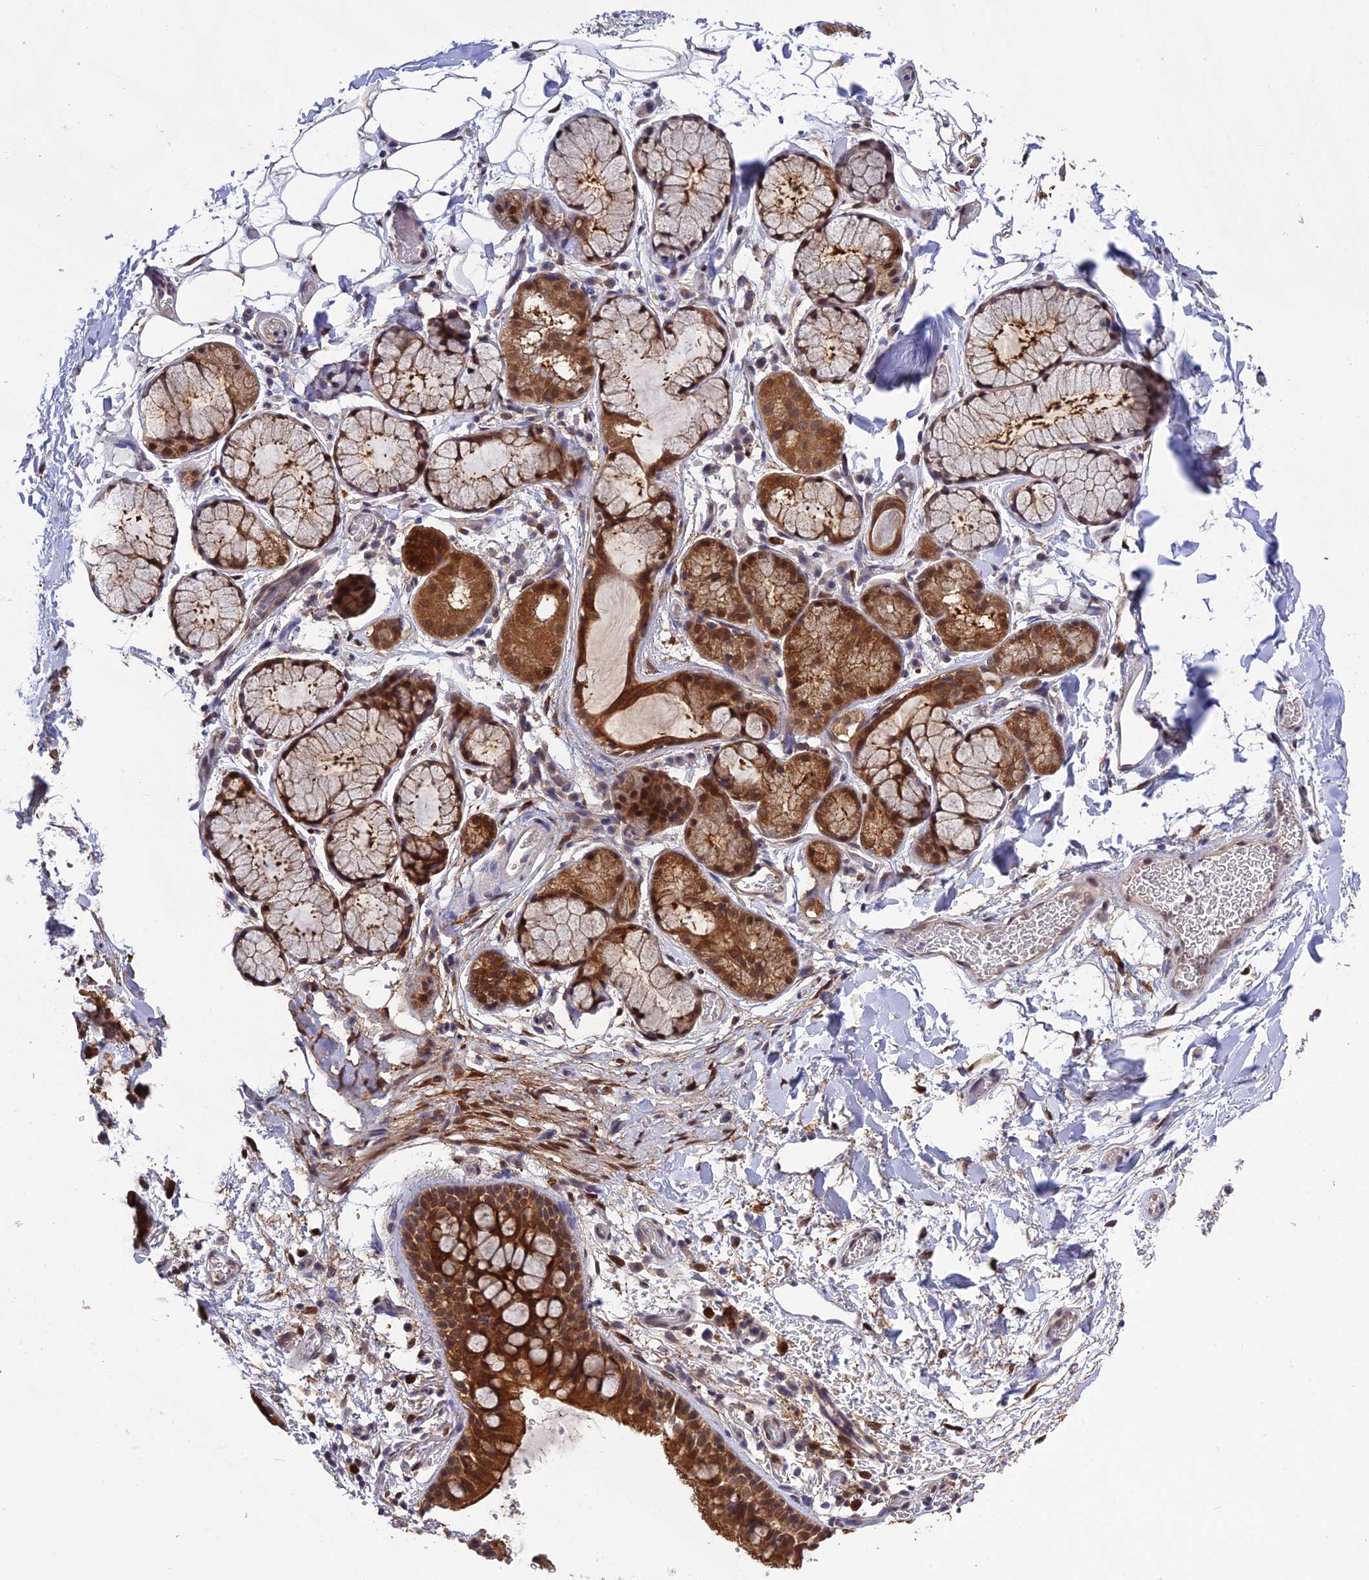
{"staining": {"intensity": "strong", "quantity": ">75%", "location": "cytoplasmic/membranous,nuclear"}, "tissue": "bronchus", "cell_type": "Respiratory epithelial cells", "image_type": "normal", "snomed": [{"axis": "morphology", "description": "Normal tissue, NOS"}, {"axis": "topography", "description": "Bronchus"}], "caption": "Immunohistochemistry (IHC) of unremarkable human bronchus displays high levels of strong cytoplasmic/membranous,nuclear positivity in about >75% of respiratory epithelial cells. (IHC, brightfield microscopy, high magnification).", "gene": "MNS1", "patient": {"sex": "male", "age": 65}}